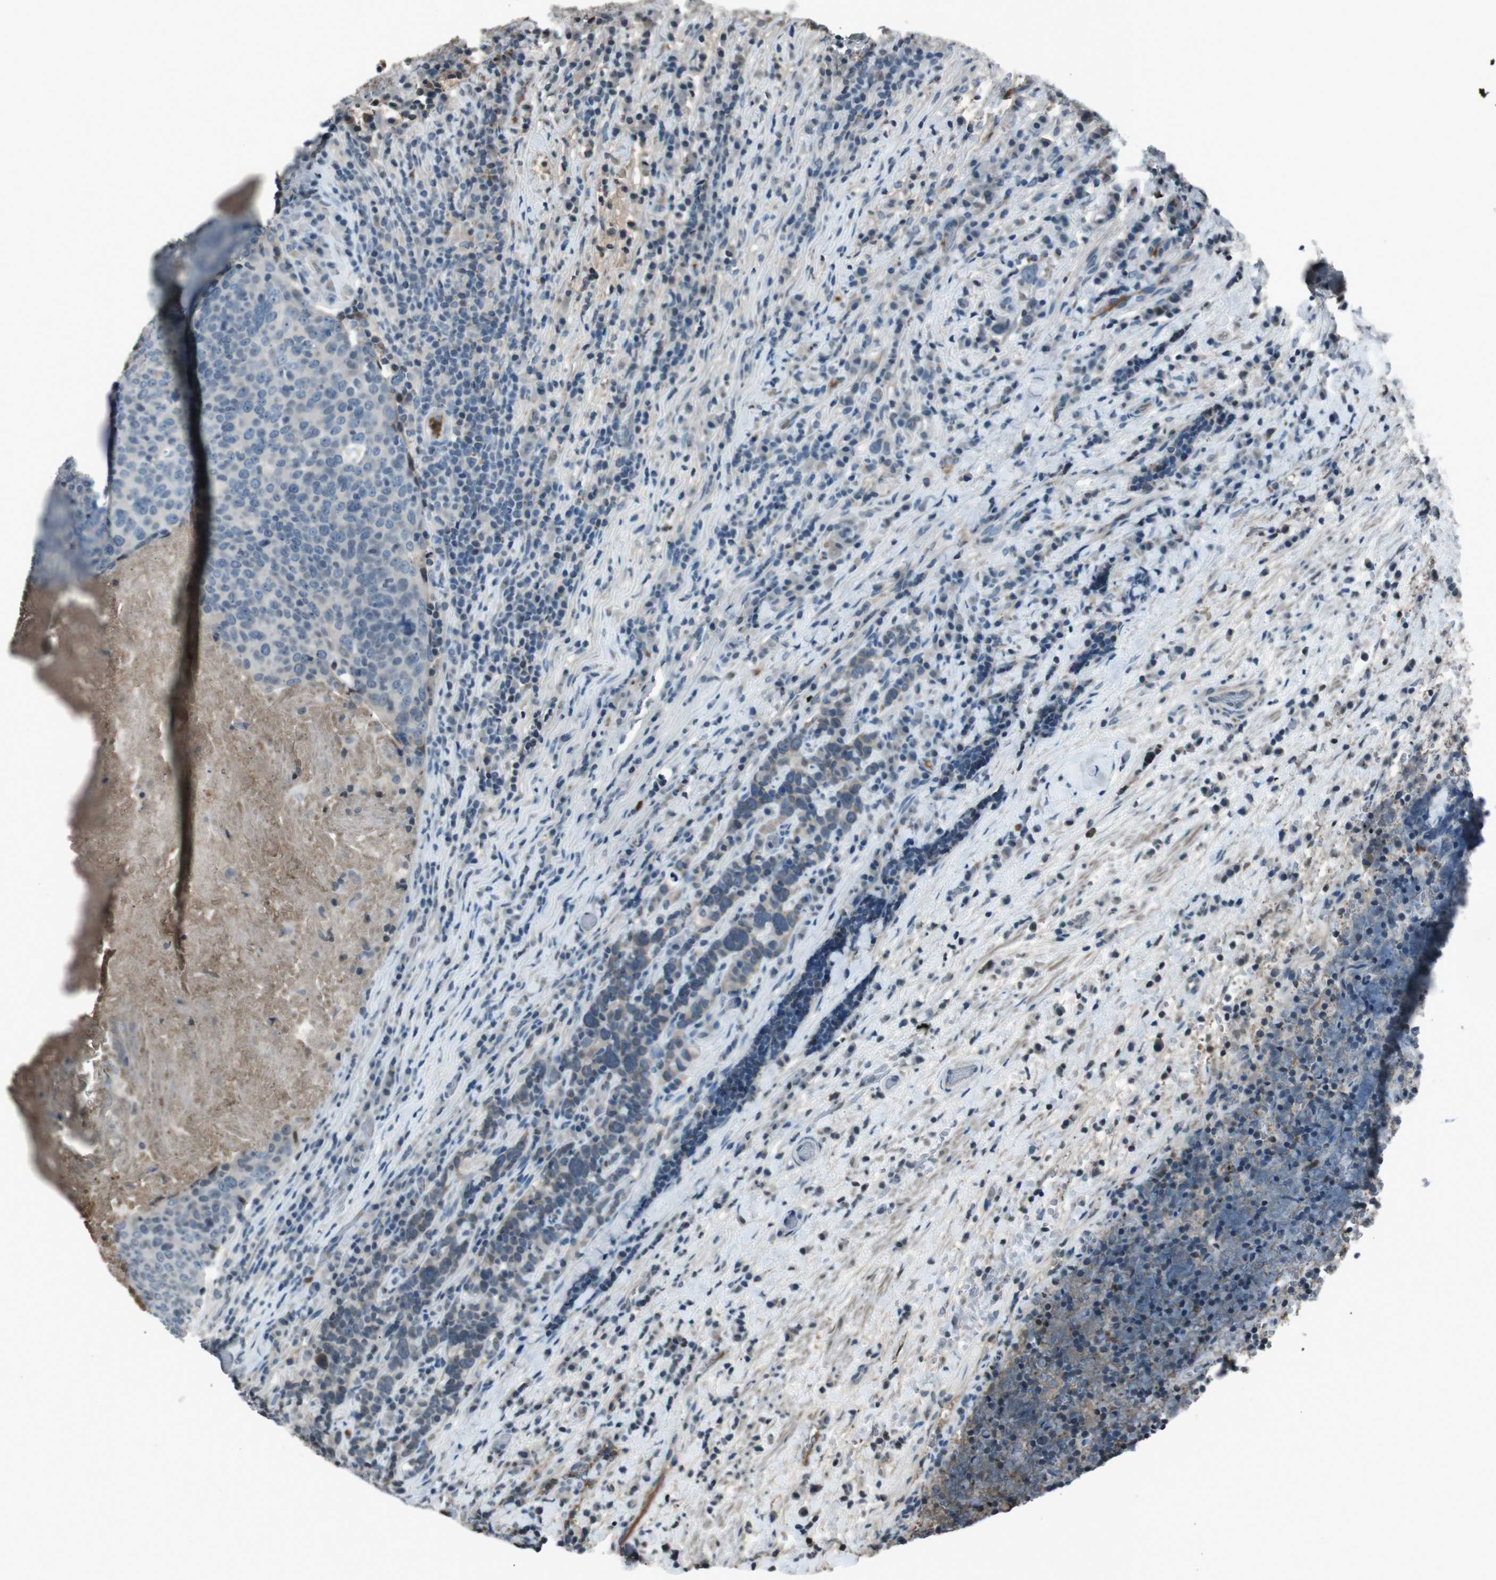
{"staining": {"intensity": "weak", "quantity": "<25%", "location": "cytoplasmic/membranous"}, "tissue": "head and neck cancer", "cell_type": "Tumor cells", "image_type": "cancer", "snomed": [{"axis": "morphology", "description": "Squamous cell carcinoma, NOS"}, {"axis": "morphology", "description": "Squamous cell carcinoma, metastatic, NOS"}, {"axis": "topography", "description": "Lymph node"}, {"axis": "topography", "description": "Head-Neck"}], "caption": "Photomicrograph shows no protein expression in tumor cells of head and neck cancer (metastatic squamous cell carcinoma) tissue. (Brightfield microscopy of DAB immunohistochemistry at high magnification).", "gene": "UGT1A6", "patient": {"sex": "male", "age": 62}}